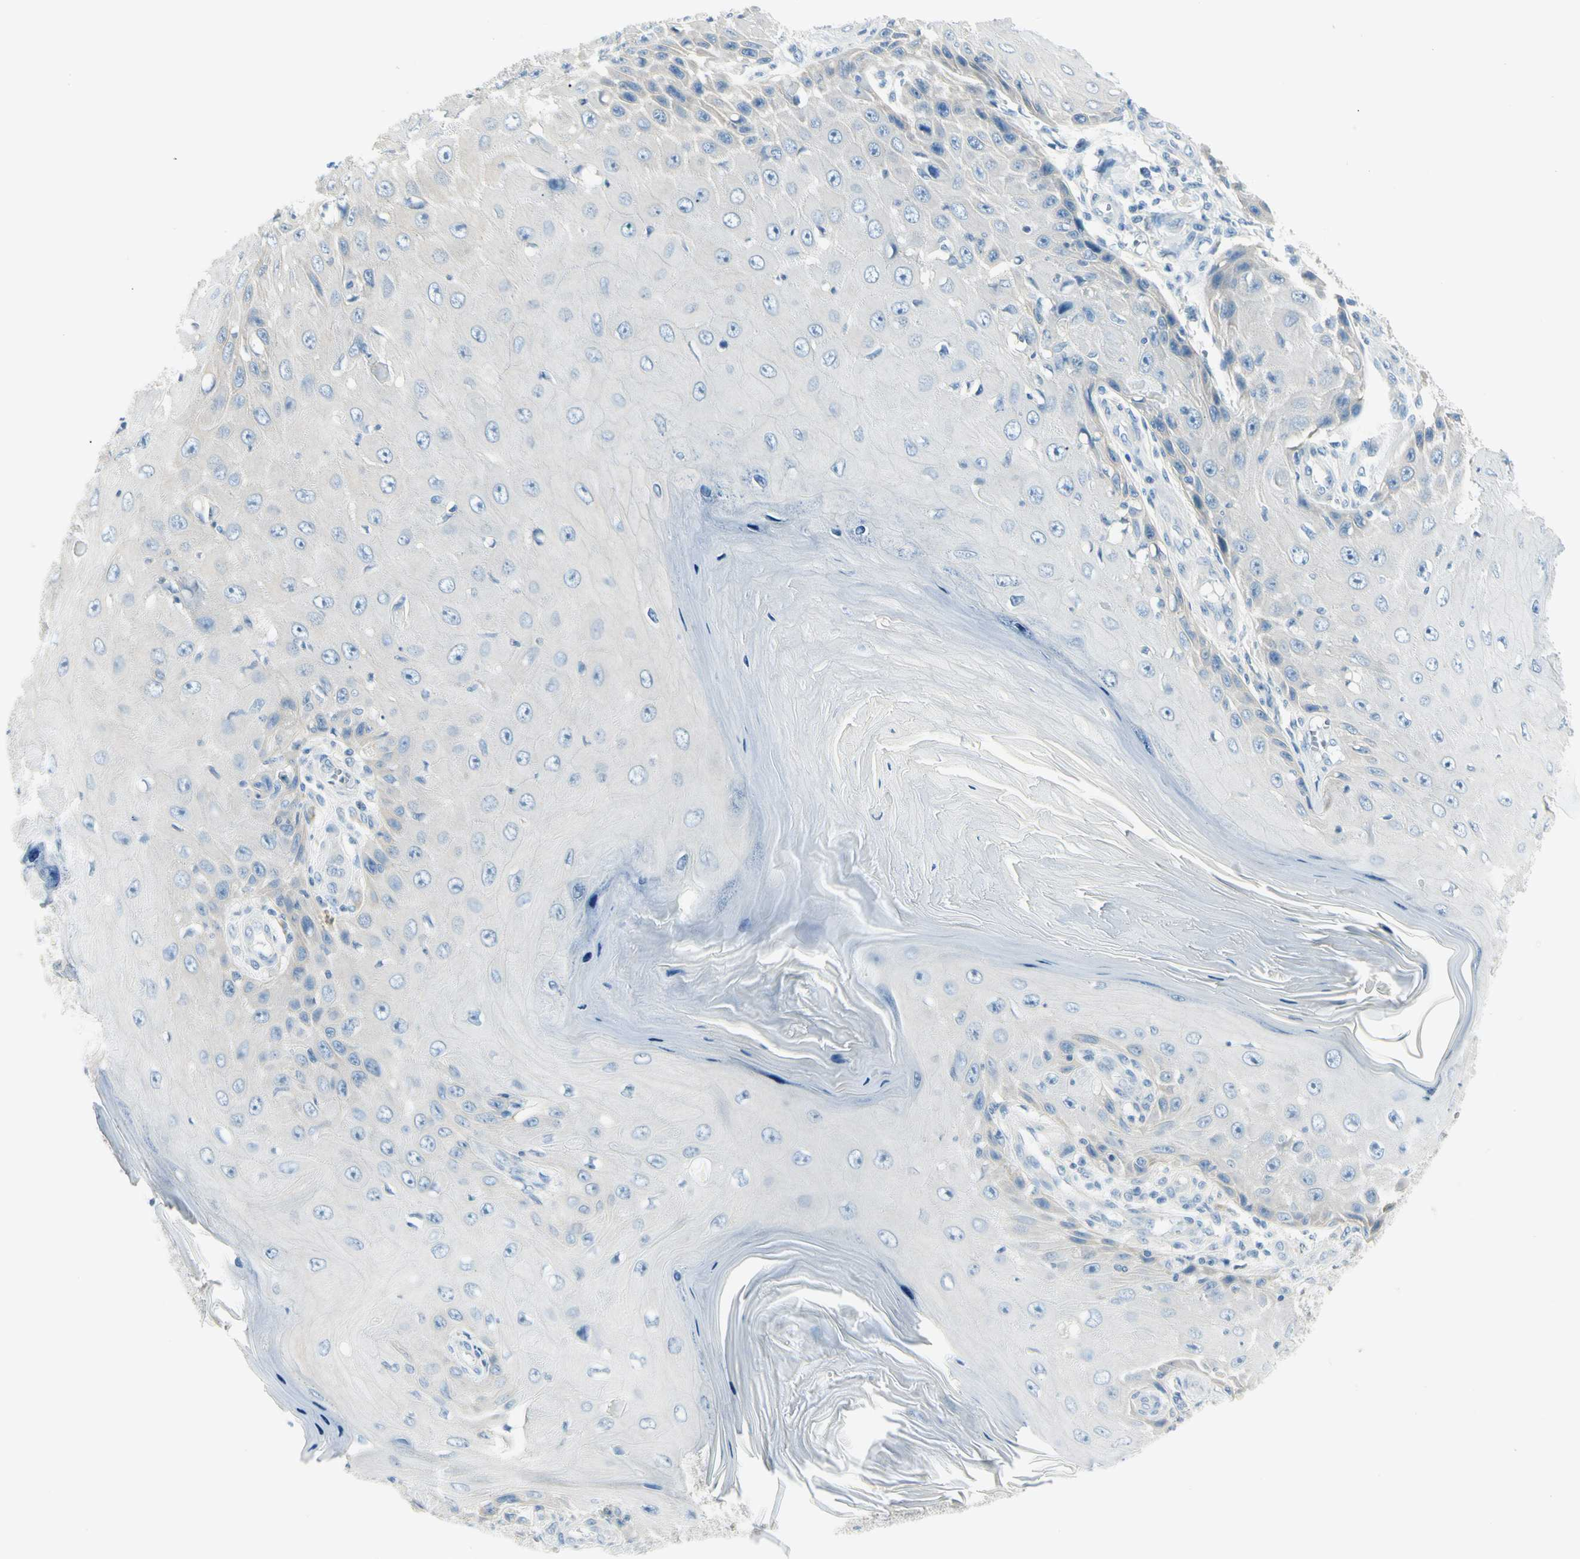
{"staining": {"intensity": "negative", "quantity": "none", "location": "none"}, "tissue": "skin cancer", "cell_type": "Tumor cells", "image_type": "cancer", "snomed": [{"axis": "morphology", "description": "Squamous cell carcinoma, NOS"}, {"axis": "topography", "description": "Skin"}], "caption": "IHC of skin cancer displays no expression in tumor cells.", "gene": "SLC6A15", "patient": {"sex": "female", "age": 73}}